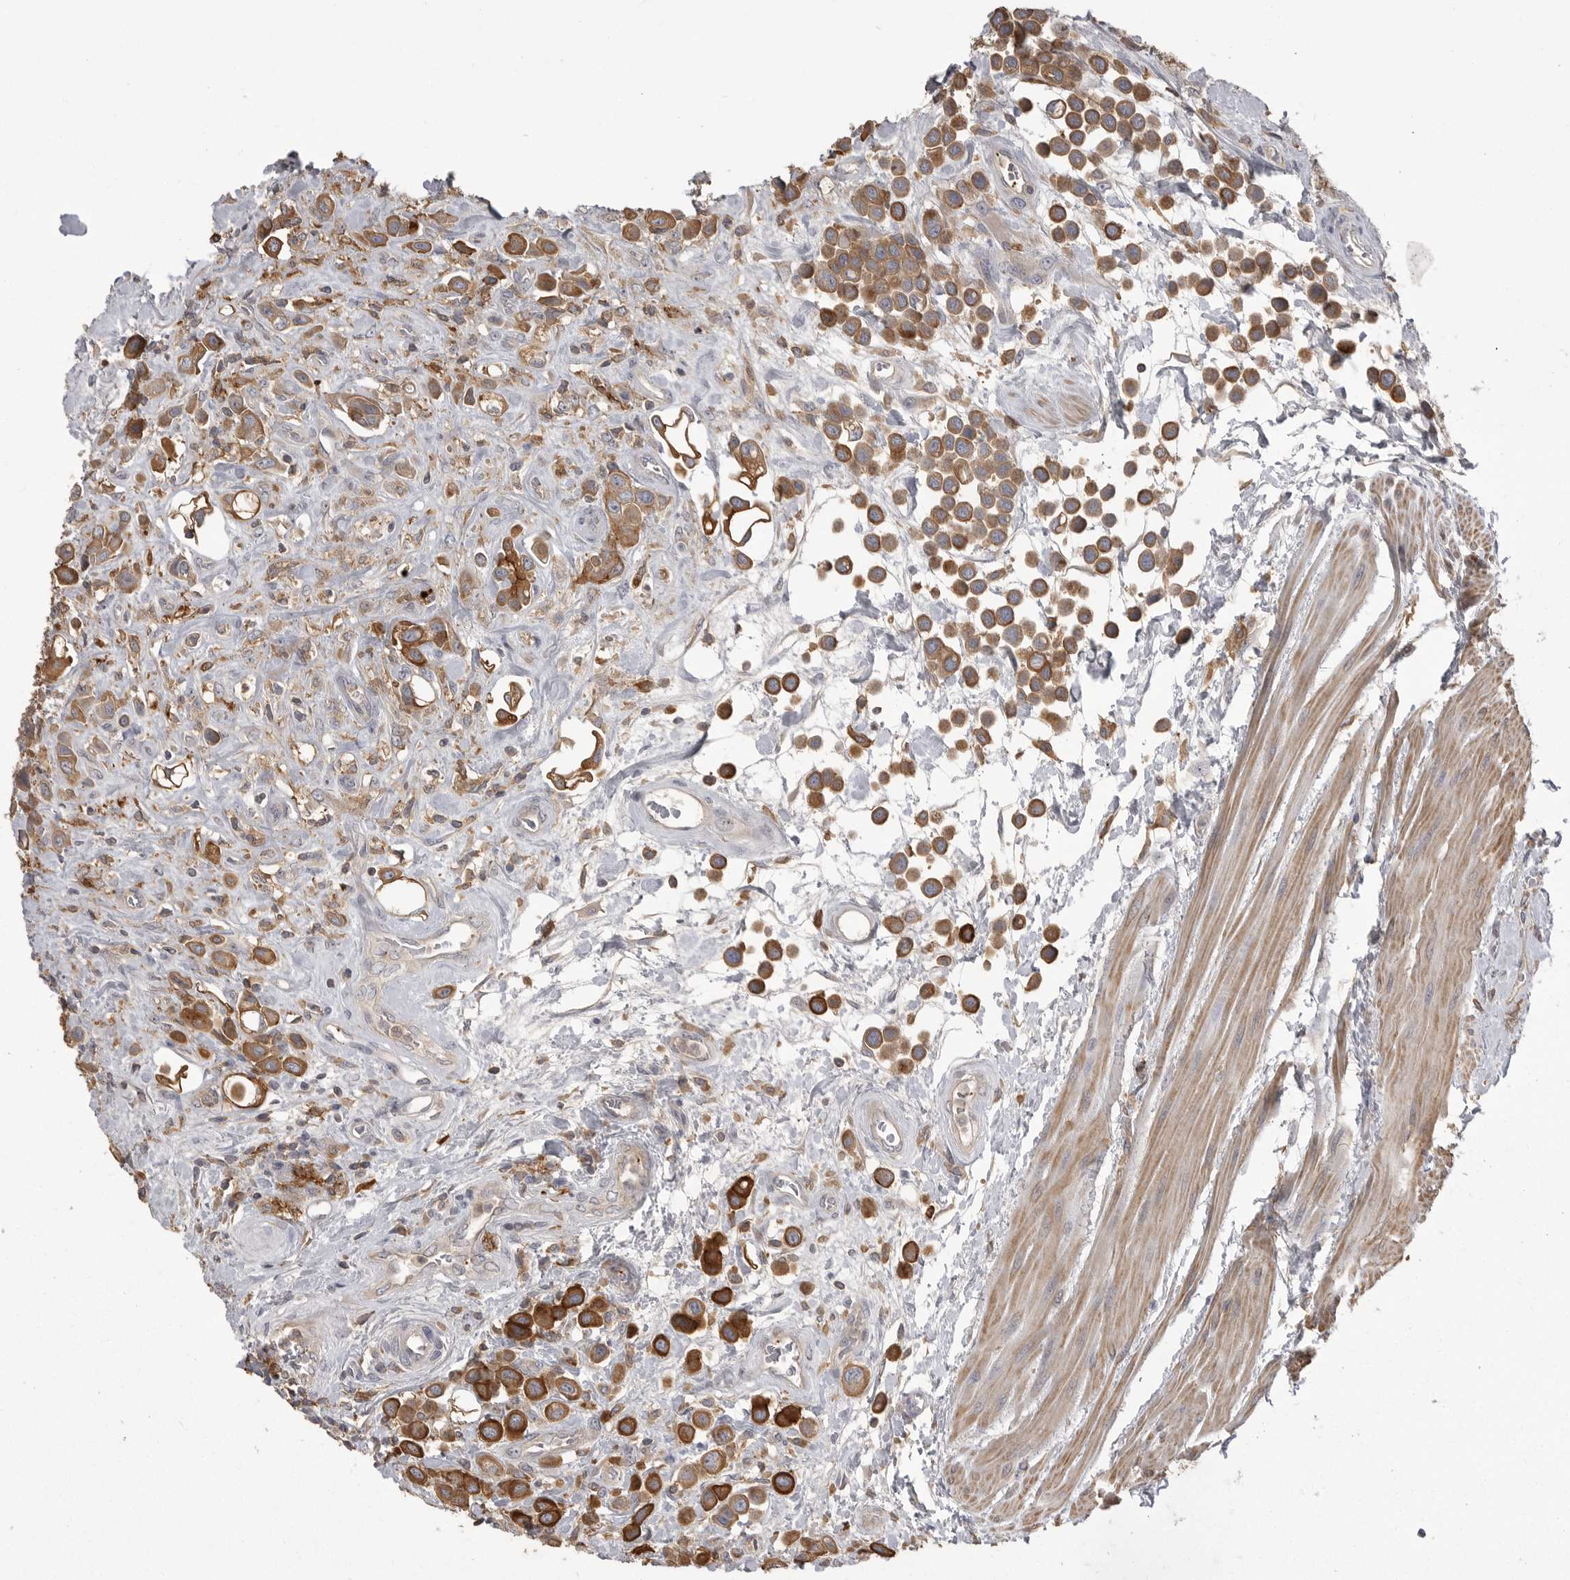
{"staining": {"intensity": "moderate", "quantity": ">75%", "location": "cytoplasmic/membranous"}, "tissue": "urothelial cancer", "cell_type": "Tumor cells", "image_type": "cancer", "snomed": [{"axis": "morphology", "description": "Urothelial carcinoma, High grade"}, {"axis": "topography", "description": "Urinary bladder"}], "caption": "High-grade urothelial carcinoma tissue displays moderate cytoplasmic/membranous staining in about >75% of tumor cells", "gene": "CMTM6", "patient": {"sex": "male", "age": 50}}